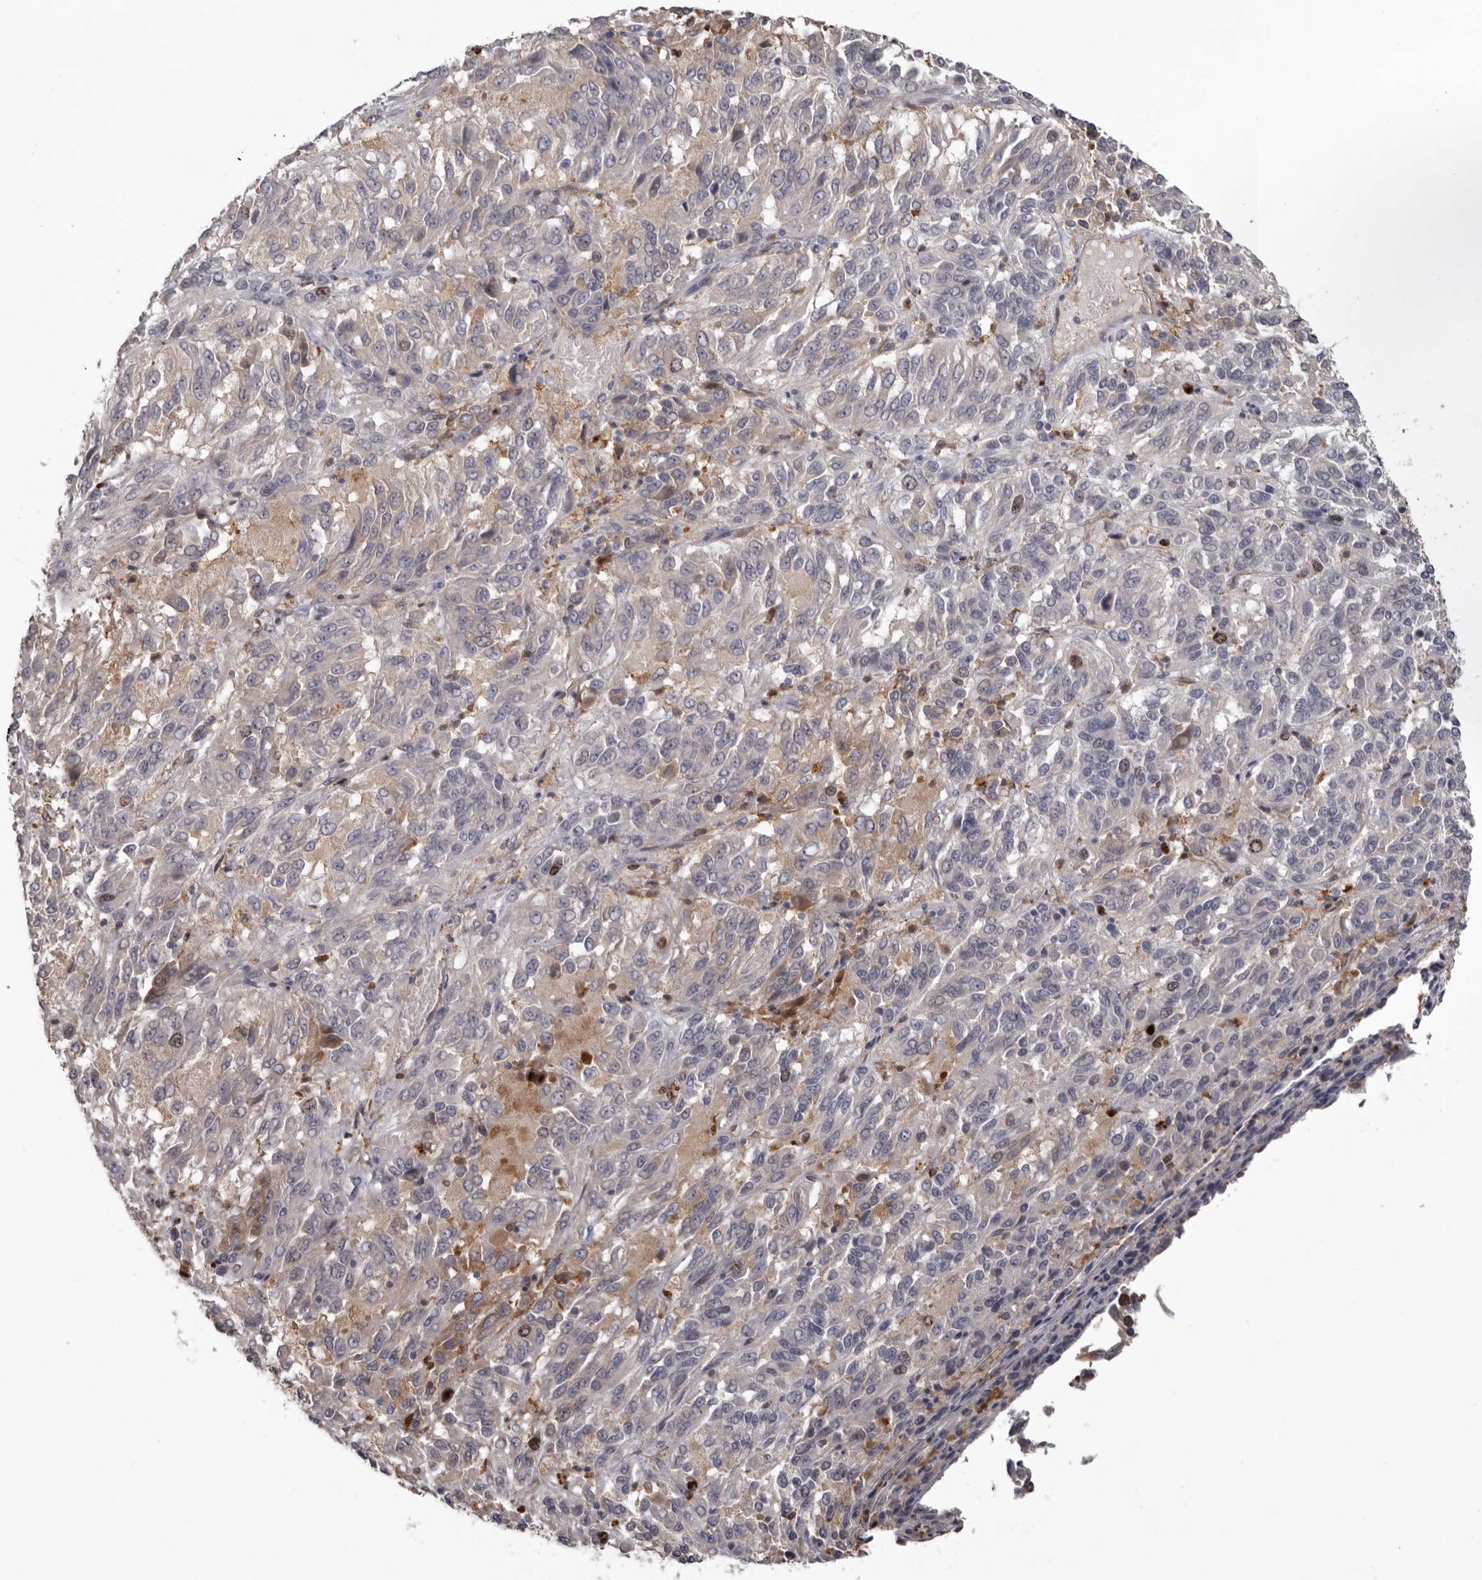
{"staining": {"intensity": "negative", "quantity": "none", "location": "none"}, "tissue": "melanoma", "cell_type": "Tumor cells", "image_type": "cancer", "snomed": [{"axis": "morphology", "description": "Malignant melanoma, Metastatic site"}, {"axis": "topography", "description": "Lung"}], "caption": "DAB immunohistochemical staining of melanoma displays no significant expression in tumor cells.", "gene": "CDCA8", "patient": {"sex": "male", "age": 64}}